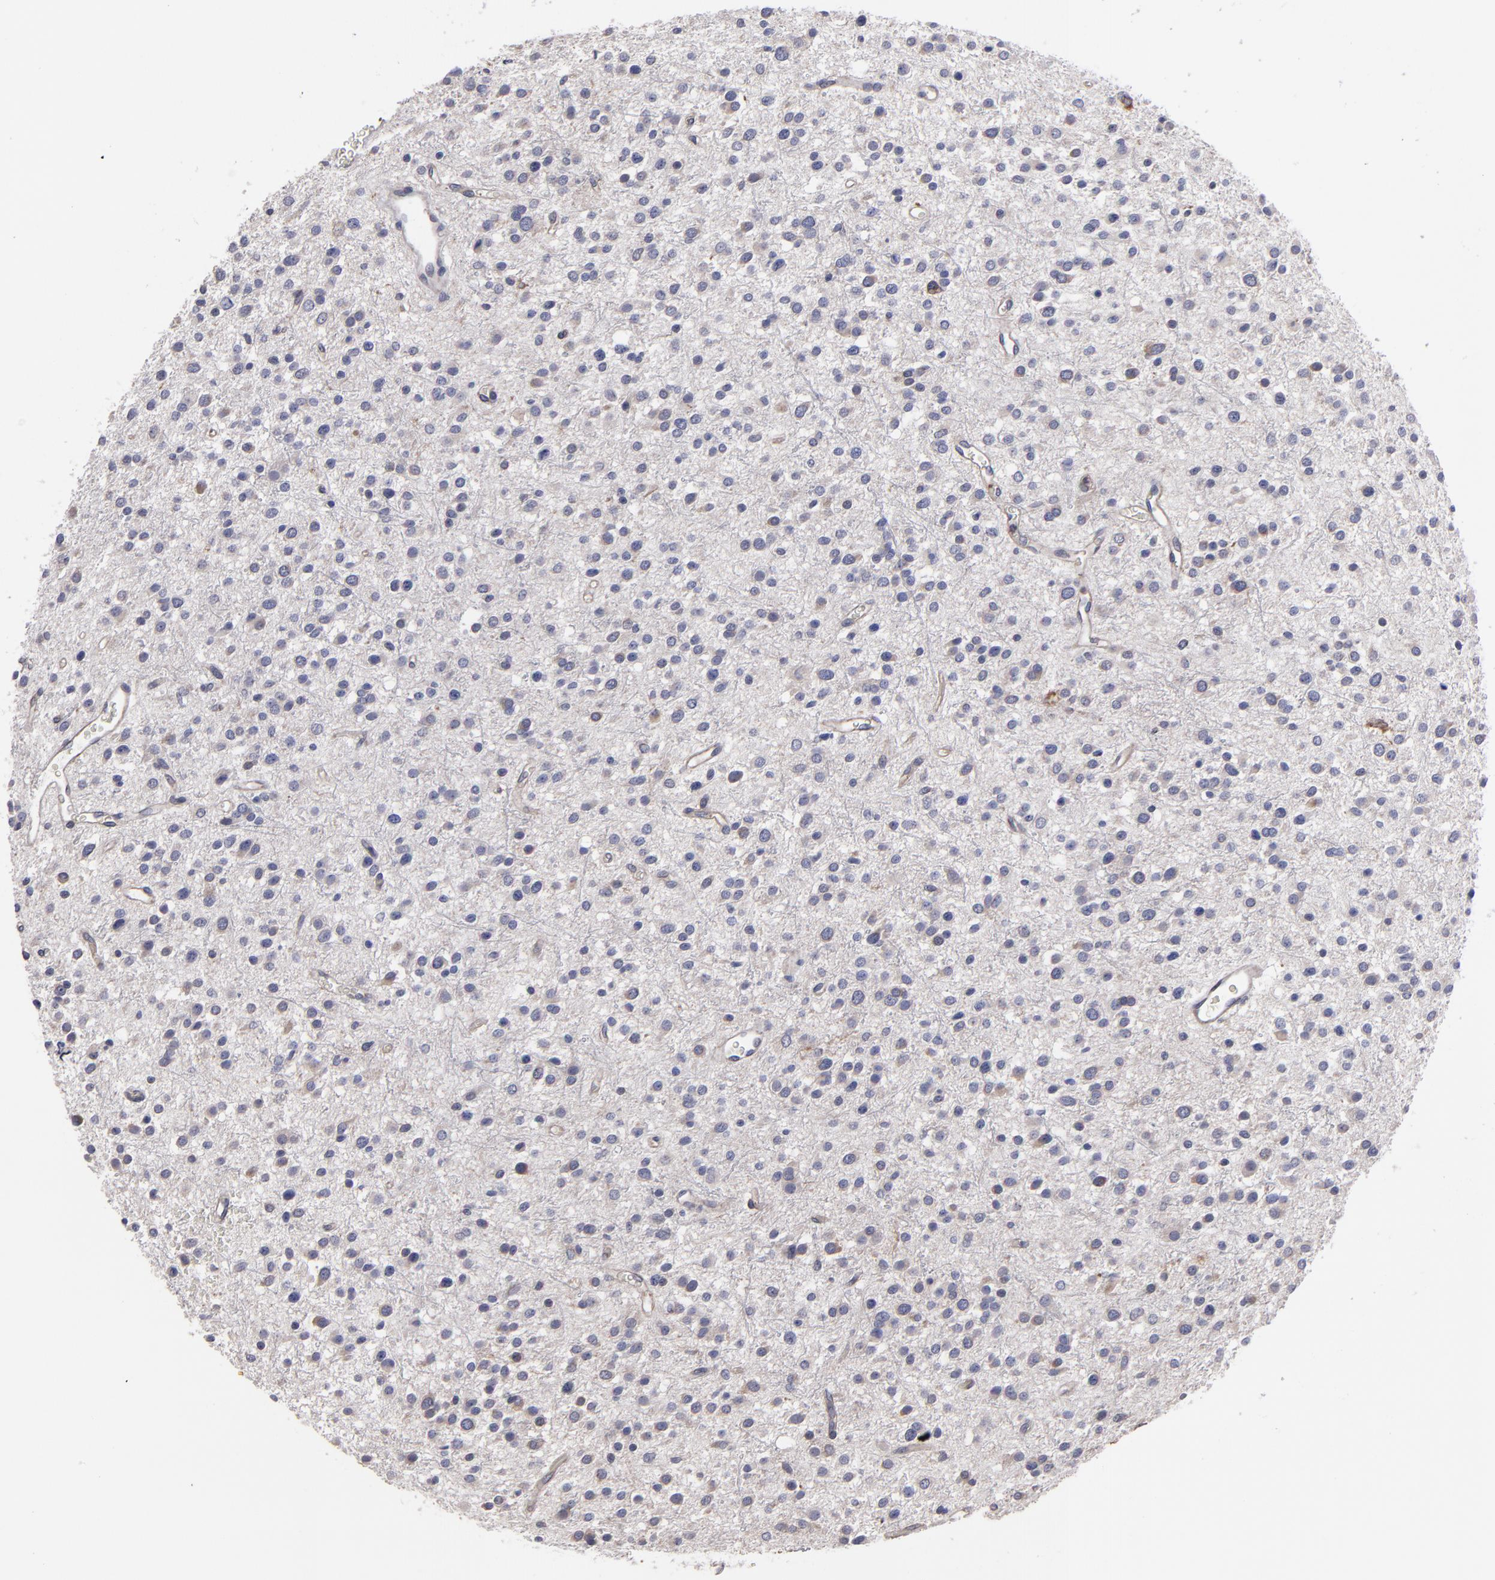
{"staining": {"intensity": "weak", "quantity": "<25%", "location": "cytoplasmic/membranous"}, "tissue": "glioma", "cell_type": "Tumor cells", "image_type": "cancer", "snomed": [{"axis": "morphology", "description": "Glioma, malignant, Low grade"}, {"axis": "topography", "description": "Brain"}], "caption": "There is no significant positivity in tumor cells of malignant glioma (low-grade).", "gene": "SLMAP", "patient": {"sex": "female", "age": 36}}